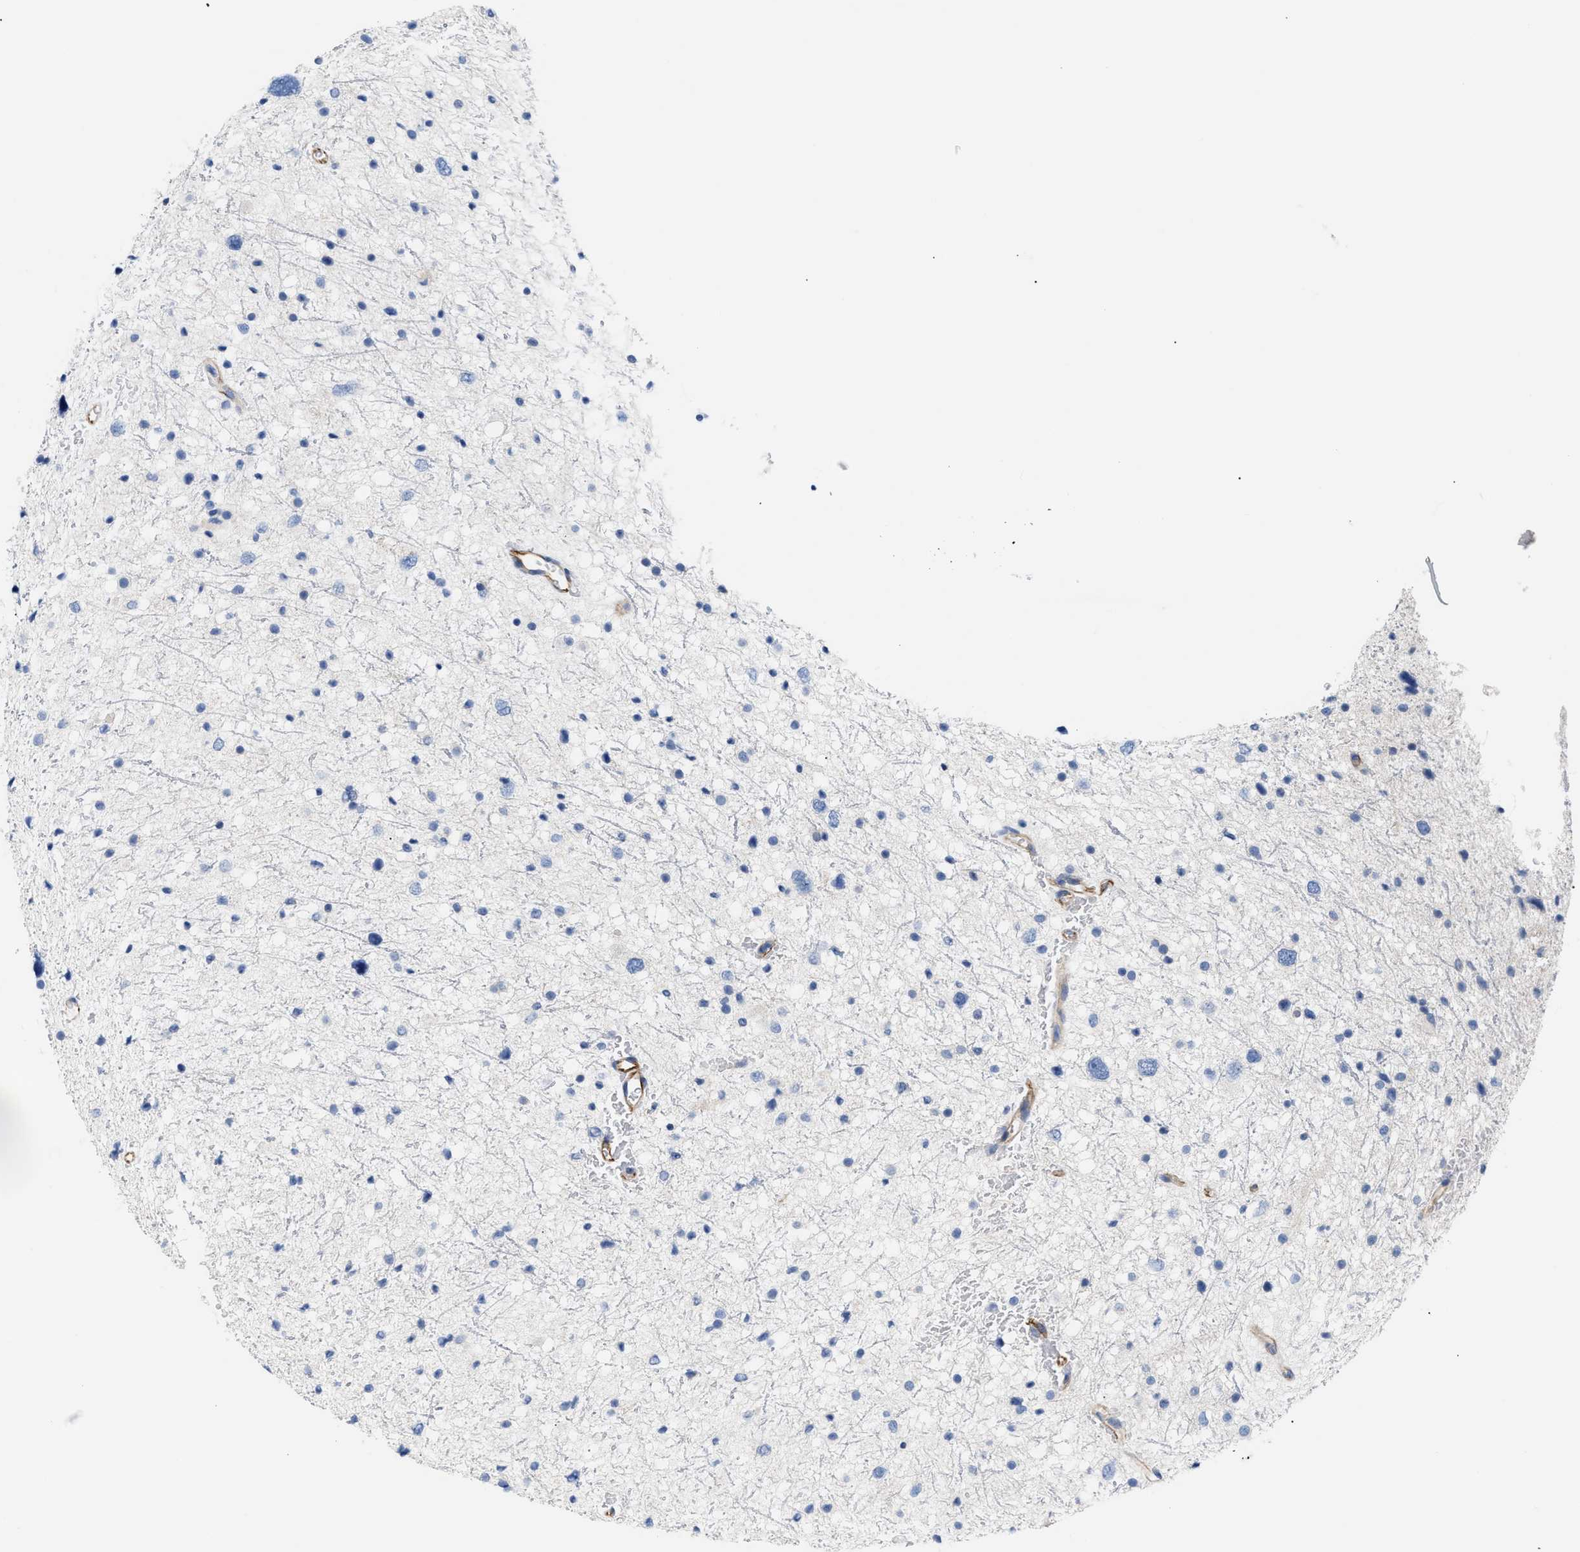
{"staining": {"intensity": "negative", "quantity": "none", "location": "none"}, "tissue": "glioma", "cell_type": "Tumor cells", "image_type": "cancer", "snomed": [{"axis": "morphology", "description": "Glioma, malignant, Low grade"}, {"axis": "topography", "description": "Brain"}], "caption": "Immunohistochemical staining of glioma demonstrates no significant positivity in tumor cells.", "gene": "TFPI", "patient": {"sex": "female", "age": 37}}